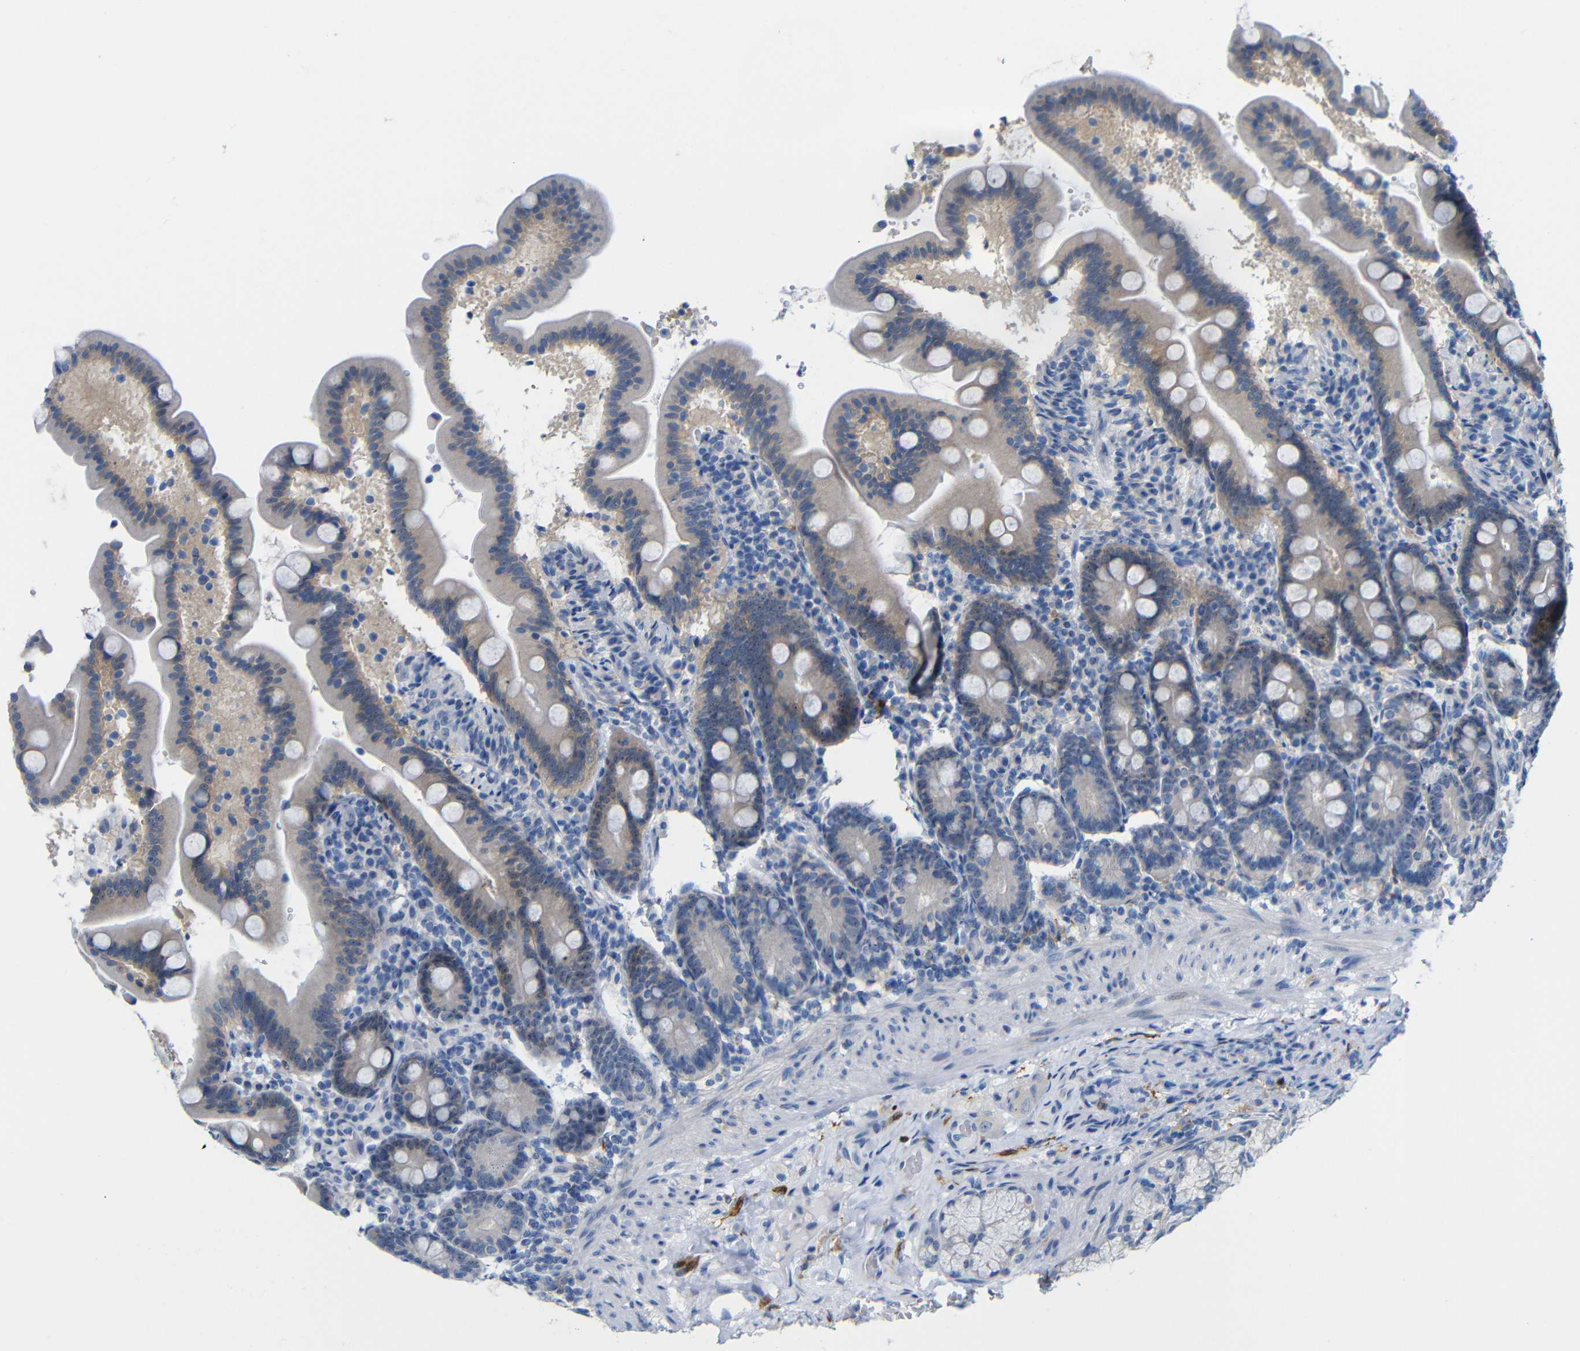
{"staining": {"intensity": "weak", "quantity": "<25%", "location": "cytoplasmic/membranous,nuclear"}, "tissue": "duodenum", "cell_type": "Glandular cells", "image_type": "normal", "snomed": [{"axis": "morphology", "description": "Normal tissue, NOS"}, {"axis": "topography", "description": "Duodenum"}], "caption": "Immunohistochemistry (IHC) of normal duodenum reveals no expression in glandular cells.", "gene": "C1orf210", "patient": {"sex": "male", "age": 54}}